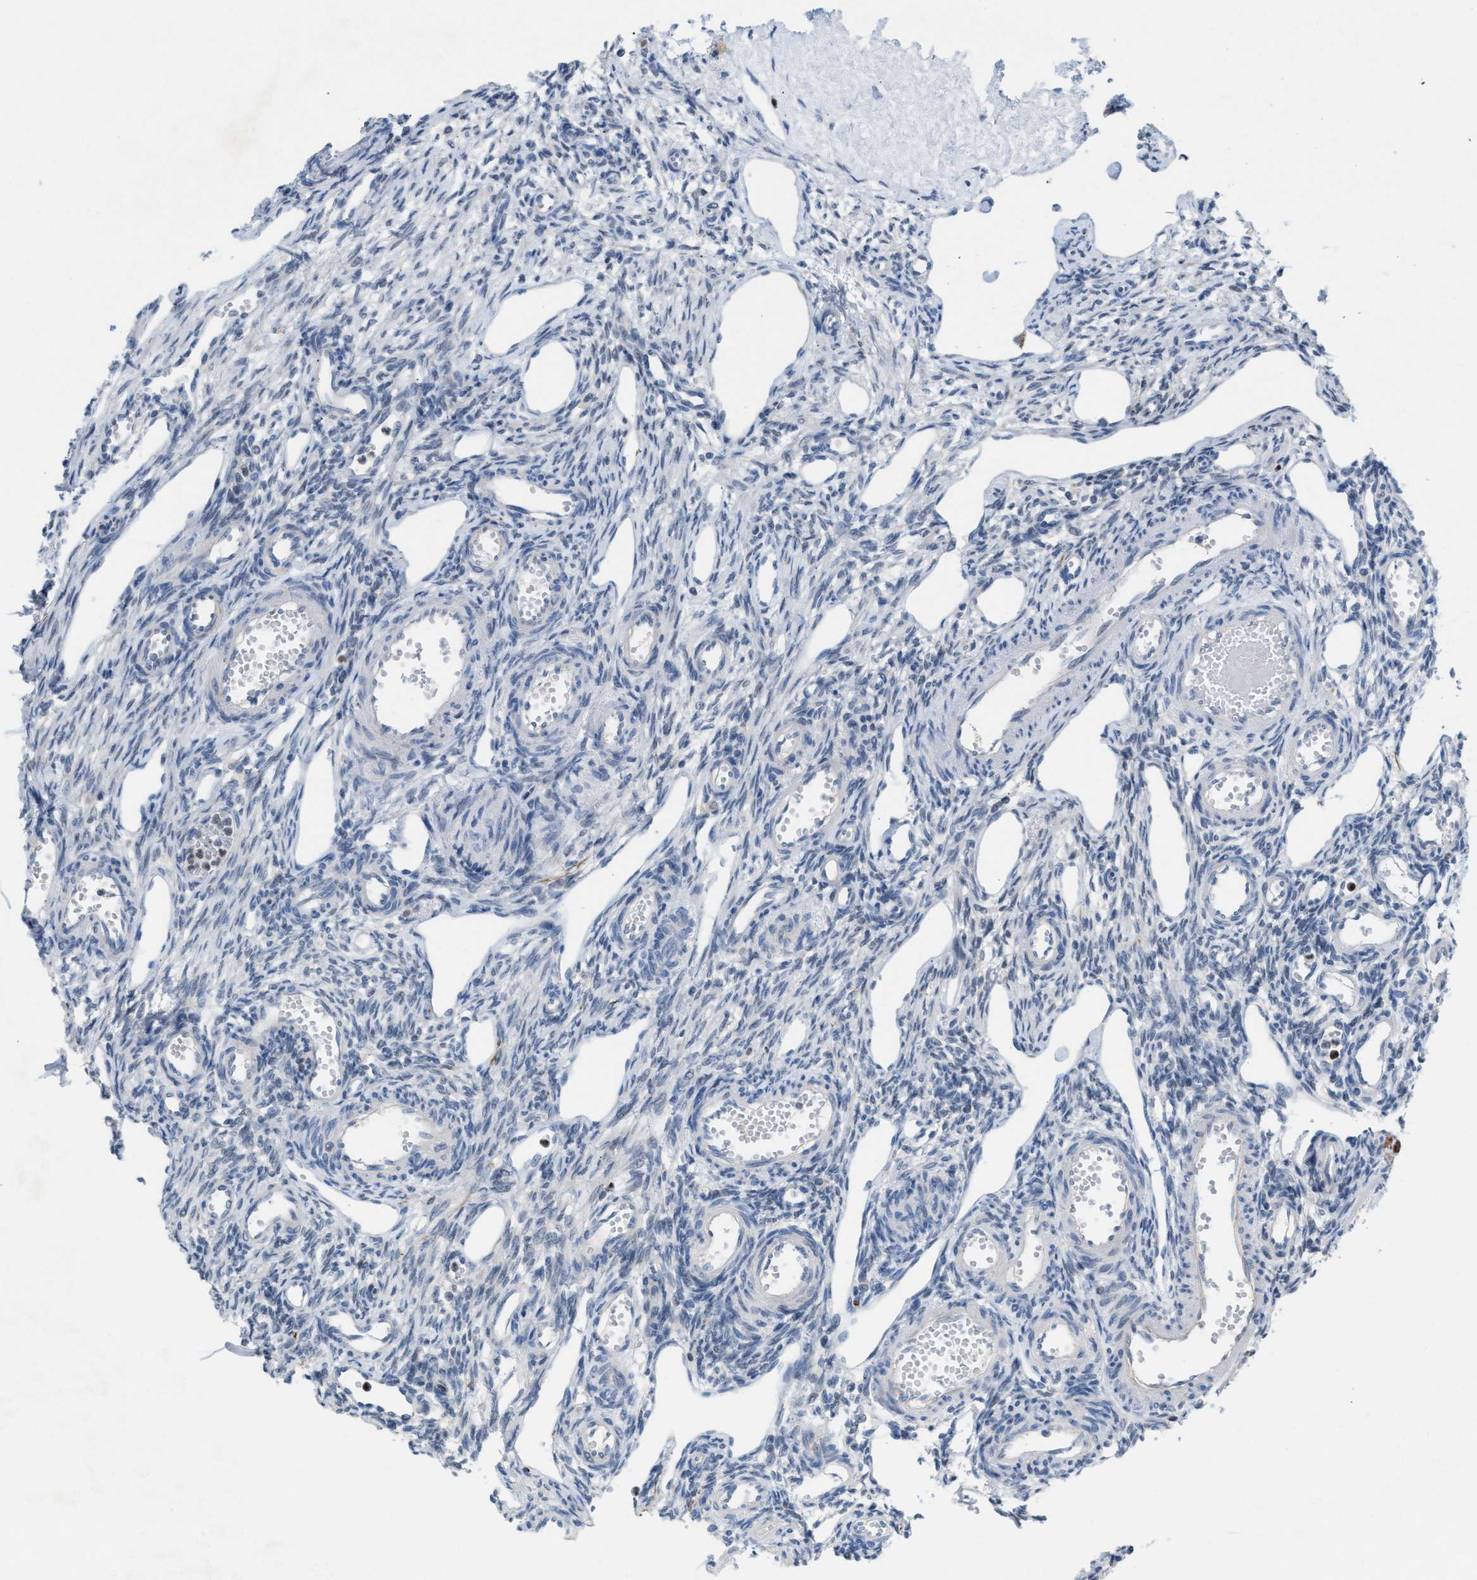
{"staining": {"intensity": "negative", "quantity": "none", "location": "none"}, "tissue": "ovary", "cell_type": "Ovarian stroma cells", "image_type": "normal", "snomed": [{"axis": "morphology", "description": "Normal tissue, NOS"}, {"axis": "topography", "description": "Ovary"}], "caption": "This image is of benign ovary stained with immunohistochemistry (IHC) to label a protein in brown with the nuclei are counter-stained blue. There is no expression in ovarian stroma cells. (DAB immunohistochemistry, high magnification).", "gene": "PPM1D", "patient": {"sex": "female", "age": 33}}